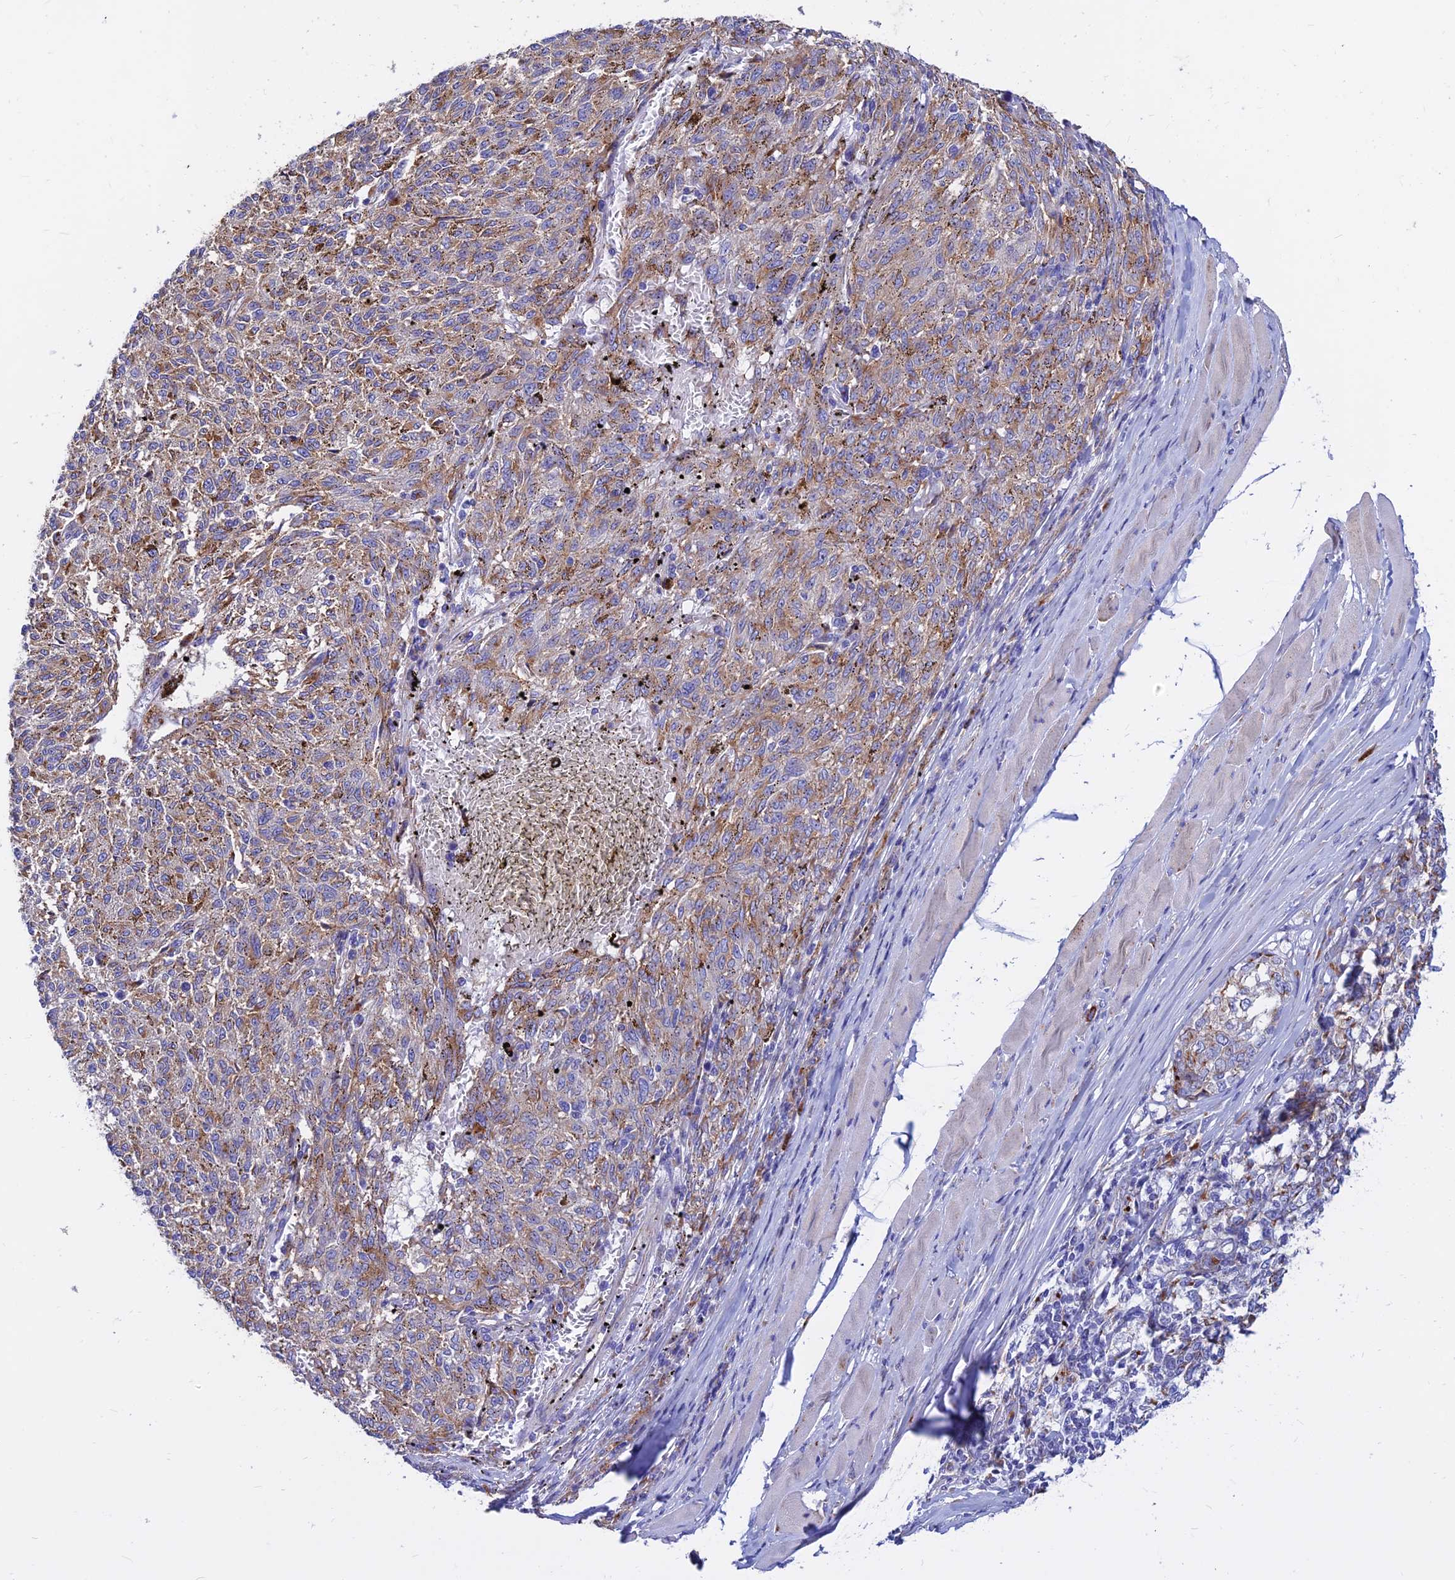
{"staining": {"intensity": "weak", "quantity": ">75%", "location": "cytoplasmic/membranous"}, "tissue": "melanoma", "cell_type": "Tumor cells", "image_type": "cancer", "snomed": [{"axis": "morphology", "description": "Malignant melanoma, NOS"}, {"axis": "topography", "description": "Skin"}], "caption": "Immunohistochemistry (DAB (3,3'-diaminobenzidine)) staining of melanoma displays weak cytoplasmic/membranous protein positivity in about >75% of tumor cells.", "gene": "SPNS1", "patient": {"sex": "female", "age": 72}}